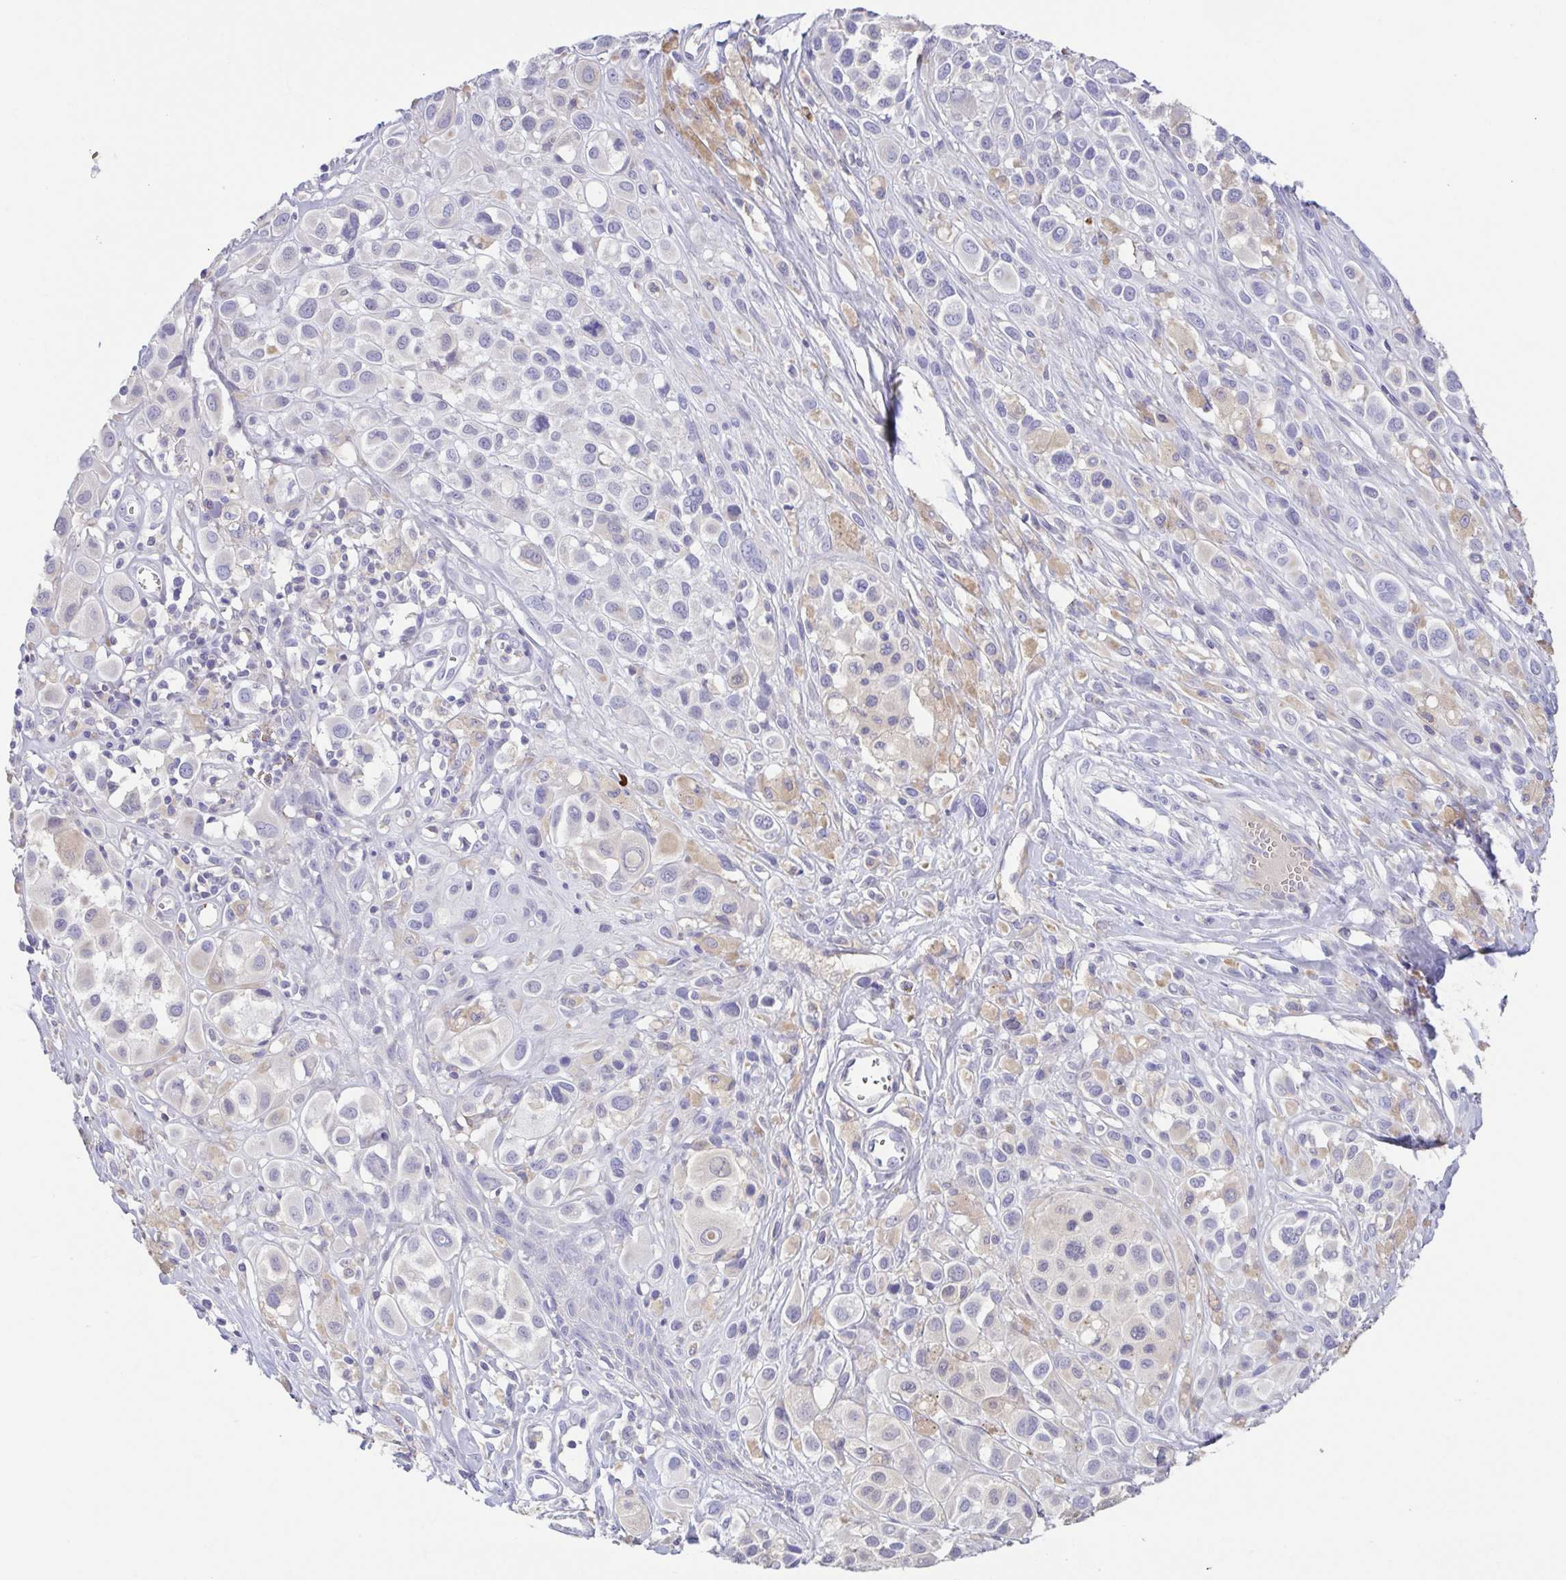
{"staining": {"intensity": "negative", "quantity": "none", "location": "none"}, "tissue": "melanoma", "cell_type": "Tumor cells", "image_type": "cancer", "snomed": [{"axis": "morphology", "description": "Malignant melanoma, NOS"}, {"axis": "topography", "description": "Skin"}], "caption": "Immunohistochemistry of human malignant melanoma exhibits no expression in tumor cells.", "gene": "ARPP21", "patient": {"sex": "male", "age": 77}}